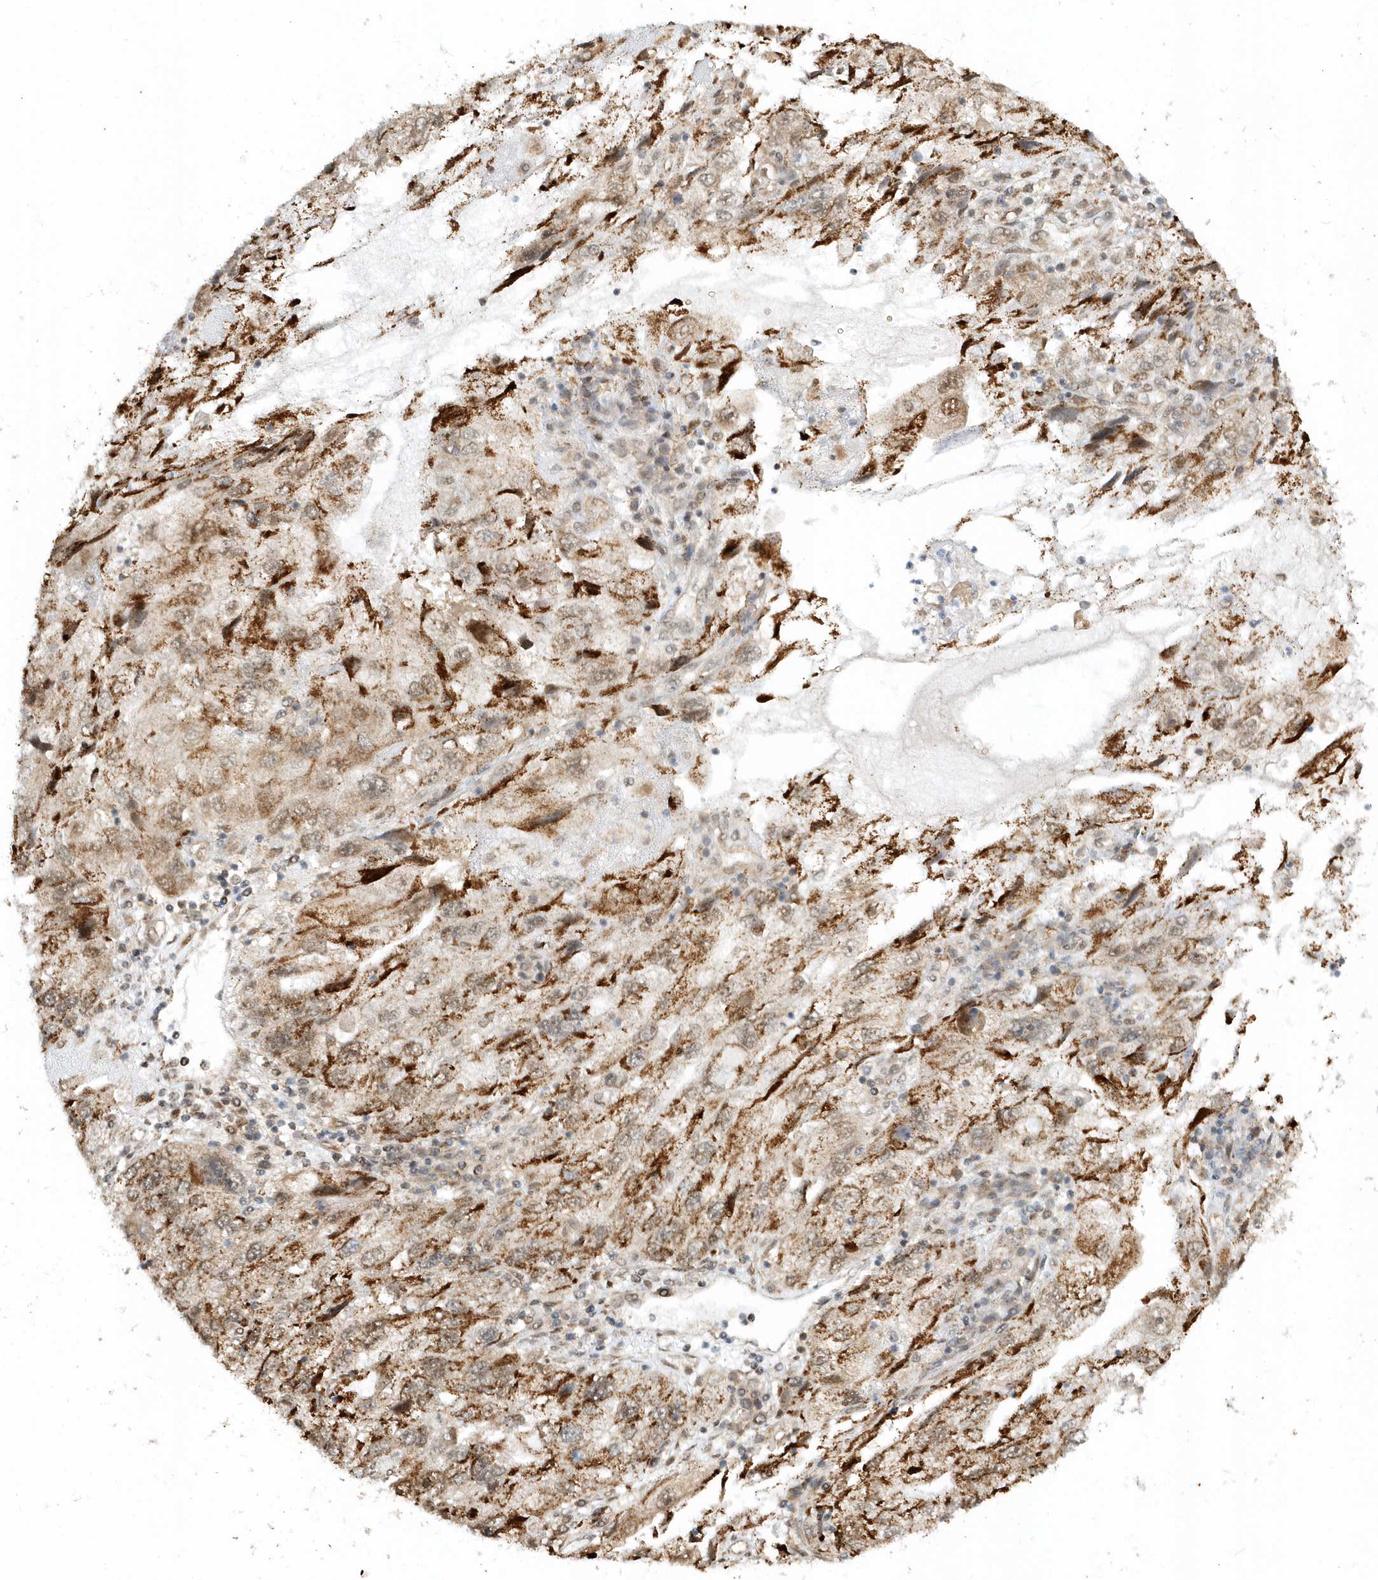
{"staining": {"intensity": "strong", "quantity": "25%-75%", "location": "cytoplasmic/membranous"}, "tissue": "endometrial cancer", "cell_type": "Tumor cells", "image_type": "cancer", "snomed": [{"axis": "morphology", "description": "Adenocarcinoma, NOS"}, {"axis": "topography", "description": "Endometrium"}], "caption": "There is high levels of strong cytoplasmic/membranous expression in tumor cells of endometrial cancer, as demonstrated by immunohistochemical staining (brown color).", "gene": "PSMD6", "patient": {"sex": "female", "age": 49}}